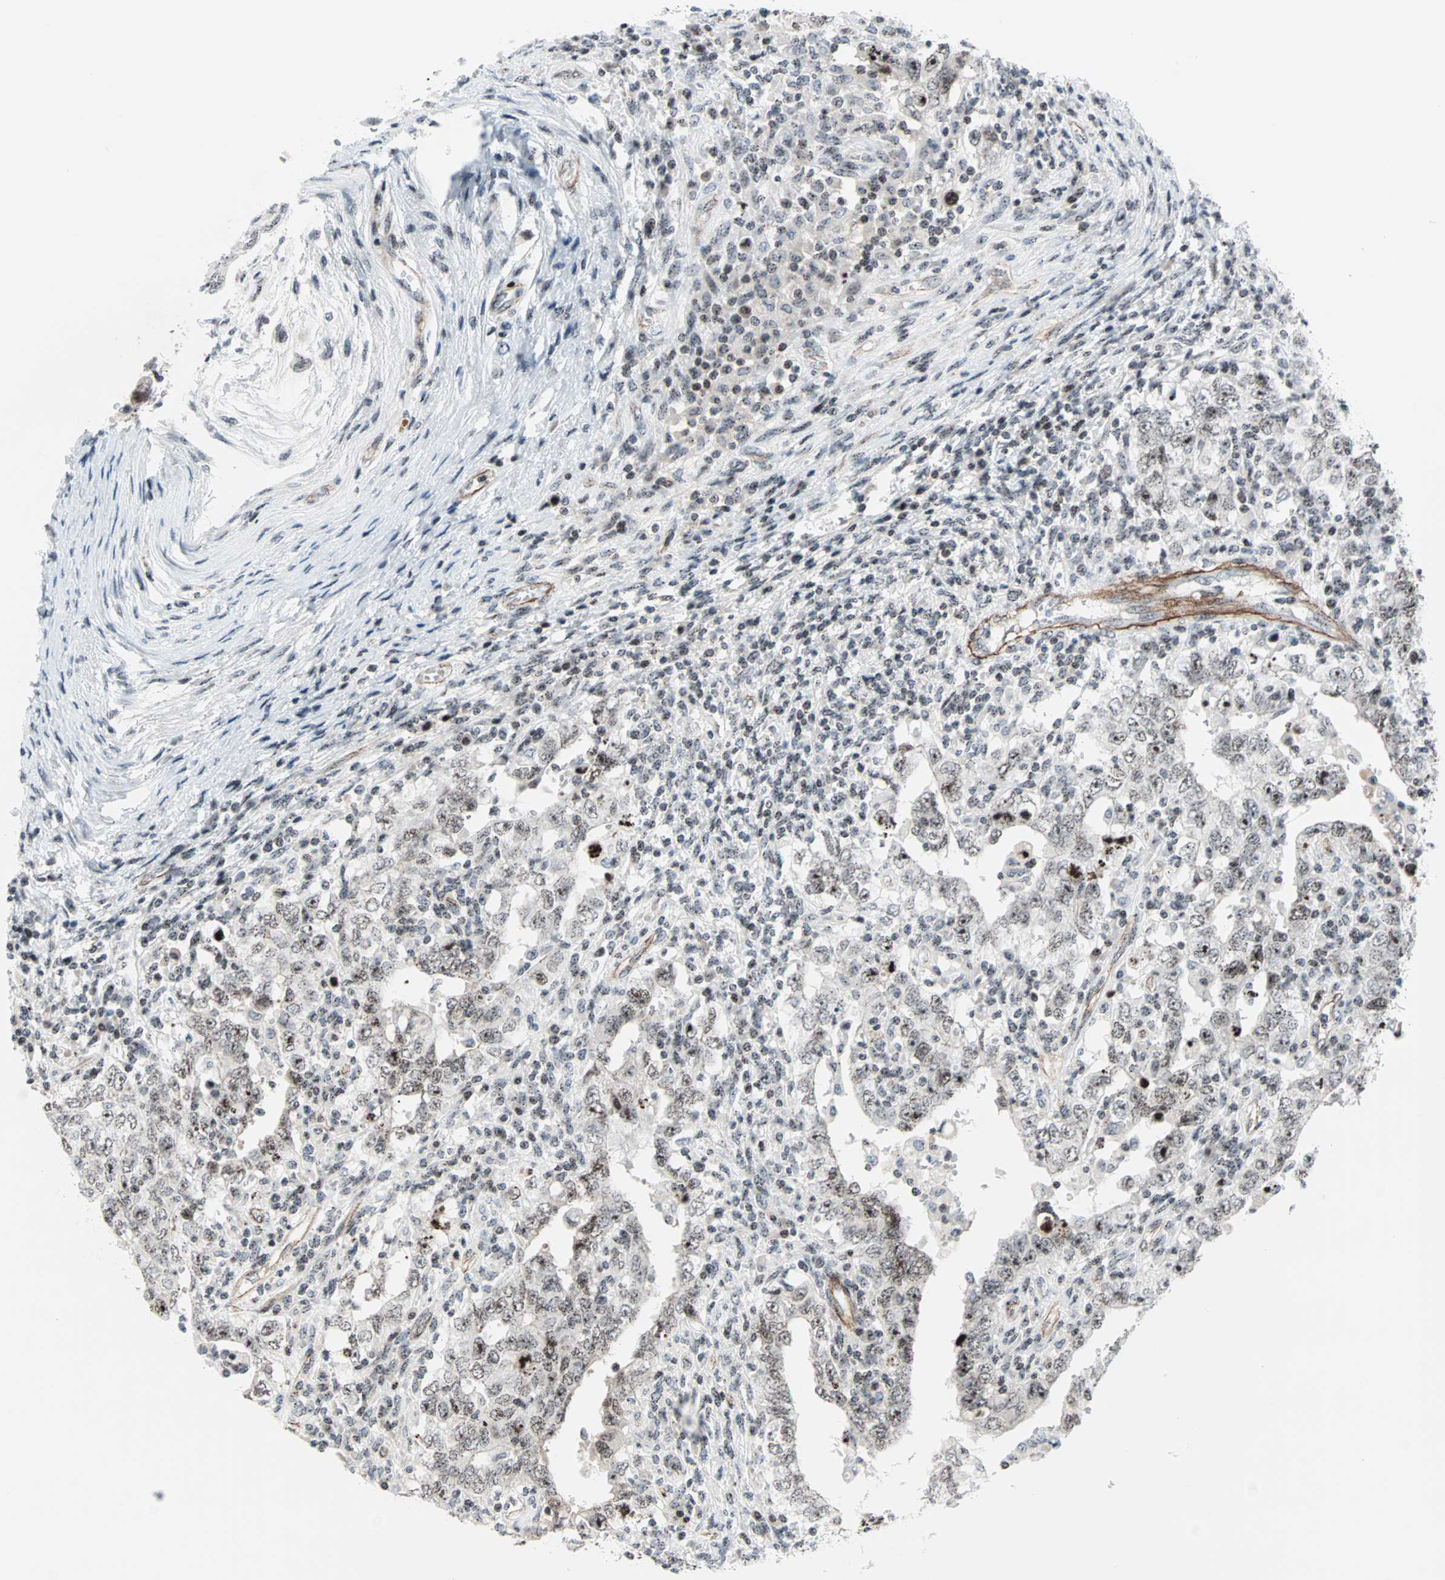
{"staining": {"intensity": "weak", "quantity": ">75%", "location": "nuclear"}, "tissue": "testis cancer", "cell_type": "Tumor cells", "image_type": "cancer", "snomed": [{"axis": "morphology", "description": "Carcinoma, Embryonal, NOS"}, {"axis": "topography", "description": "Testis"}], "caption": "IHC of human embryonal carcinoma (testis) reveals low levels of weak nuclear positivity in about >75% of tumor cells. (Stains: DAB in brown, nuclei in blue, Microscopy: brightfield microscopy at high magnification).", "gene": "CENPA", "patient": {"sex": "male", "age": 26}}